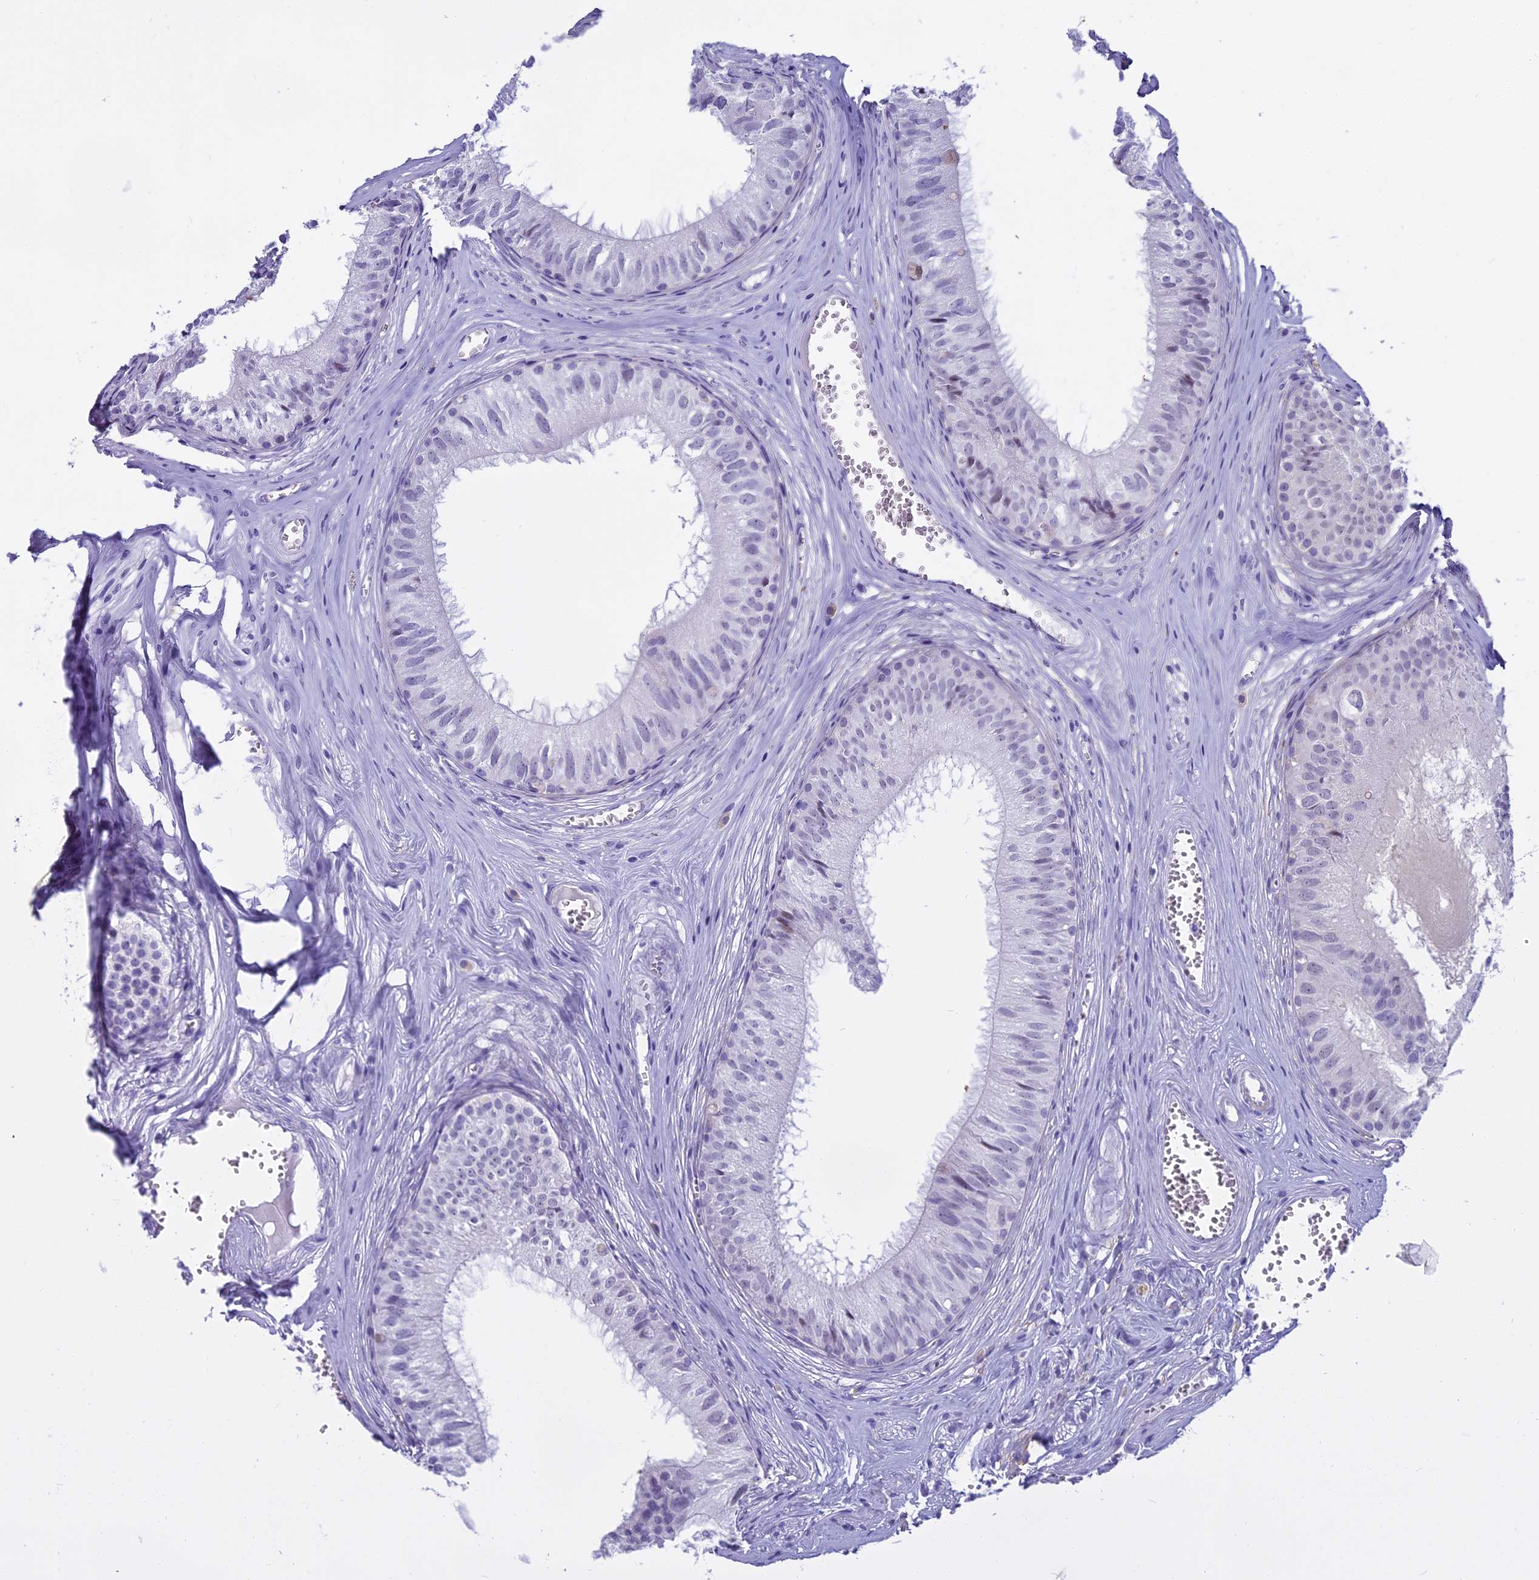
{"staining": {"intensity": "negative", "quantity": "none", "location": "none"}, "tissue": "epididymis", "cell_type": "Glandular cells", "image_type": "normal", "snomed": [{"axis": "morphology", "description": "Normal tissue, NOS"}, {"axis": "topography", "description": "Epididymis"}], "caption": "Immunohistochemistry (IHC) photomicrograph of benign epididymis: human epididymis stained with DAB displays no significant protein staining in glandular cells.", "gene": "OSTN", "patient": {"sex": "male", "age": 36}}